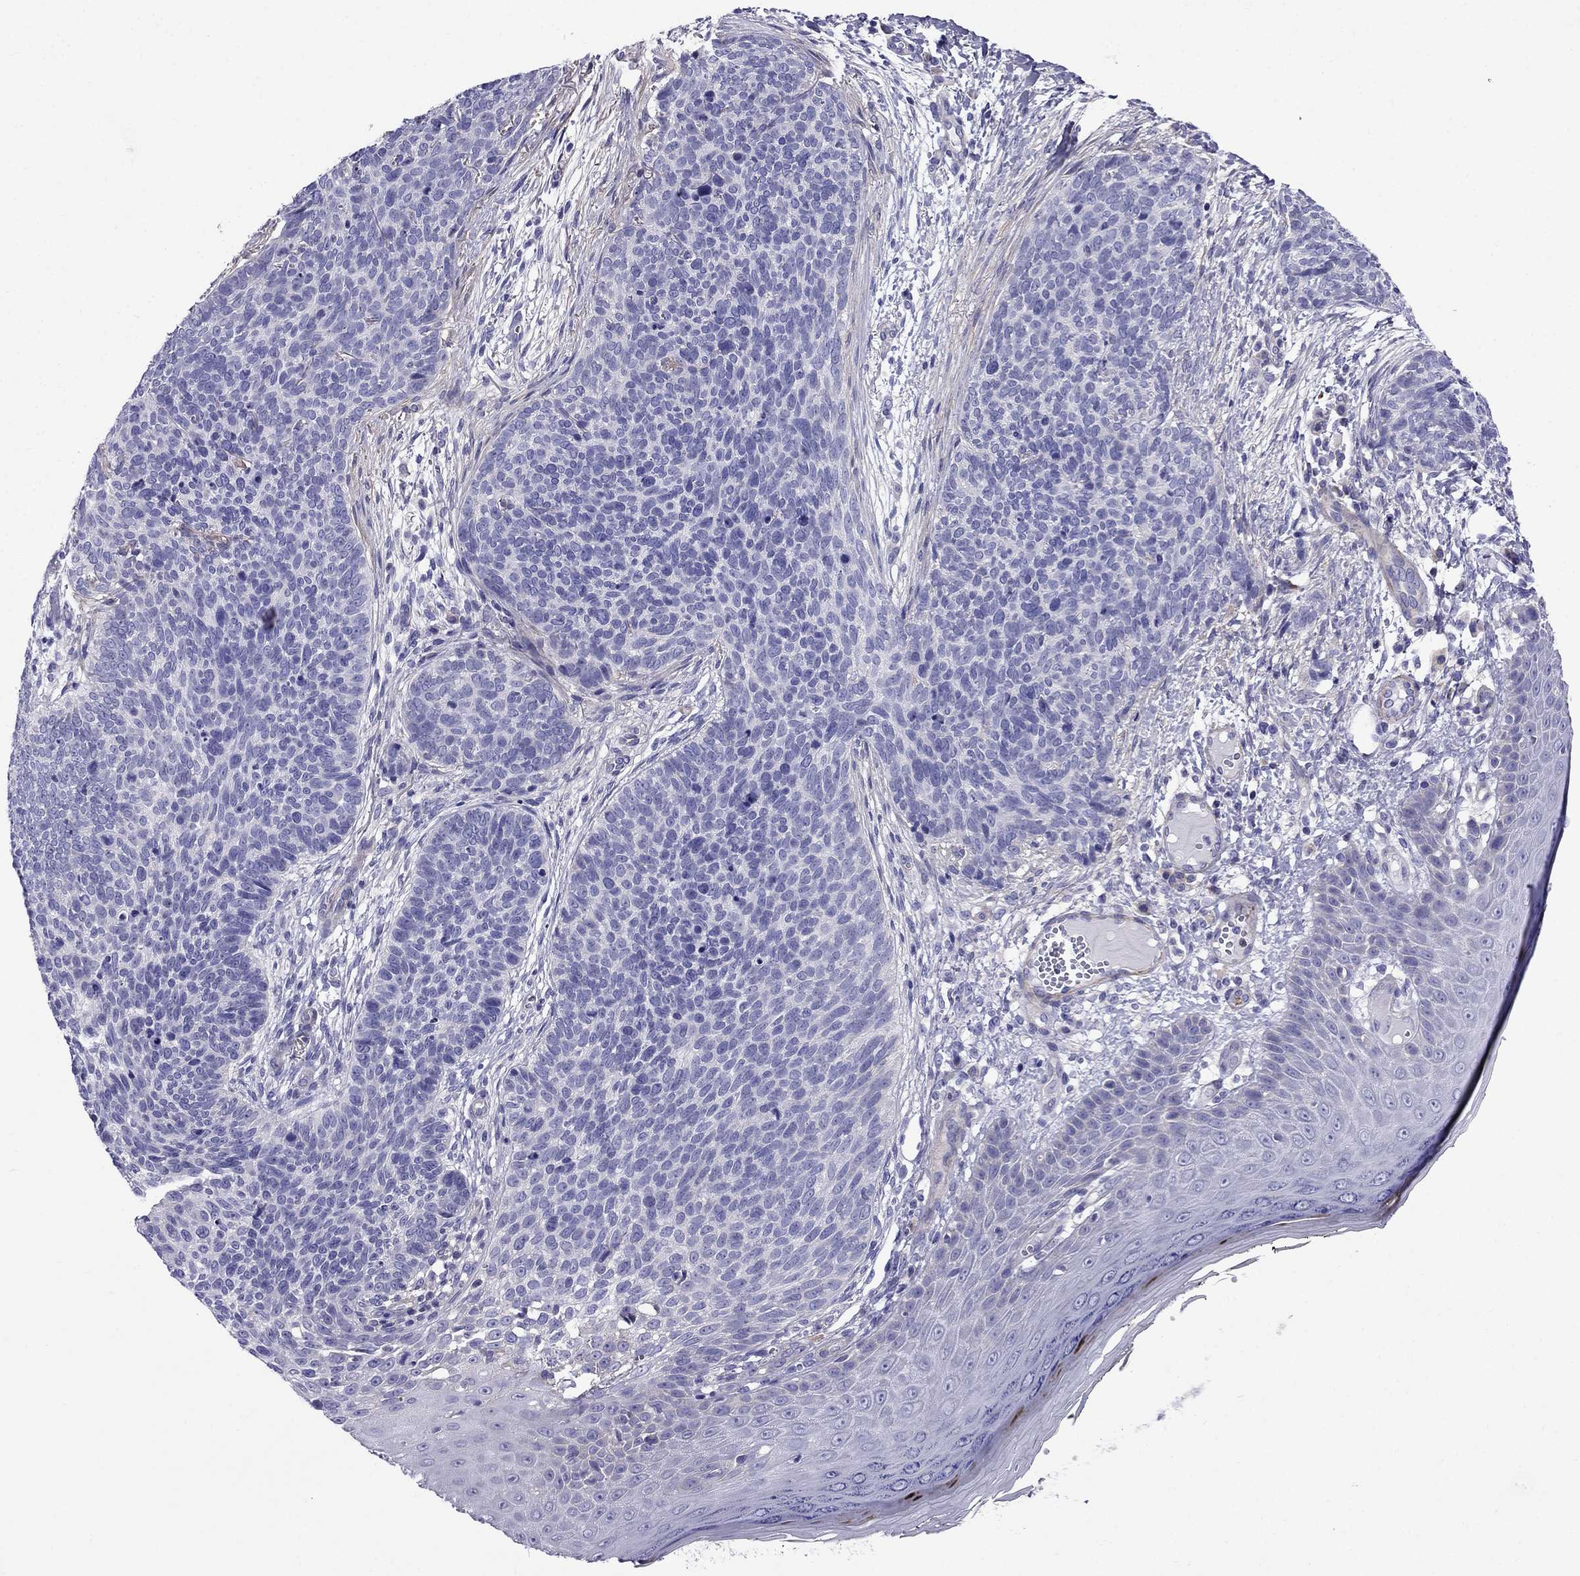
{"staining": {"intensity": "negative", "quantity": "none", "location": "none"}, "tissue": "skin cancer", "cell_type": "Tumor cells", "image_type": "cancer", "snomed": [{"axis": "morphology", "description": "Basal cell carcinoma"}, {"axis": "topography", "description": "Skin"}], "caption": "IHC of skin cancer exhibits no expression in tumor cells.", "gene": "GPR50", "patient": {"sex": "male", "age": 64}}